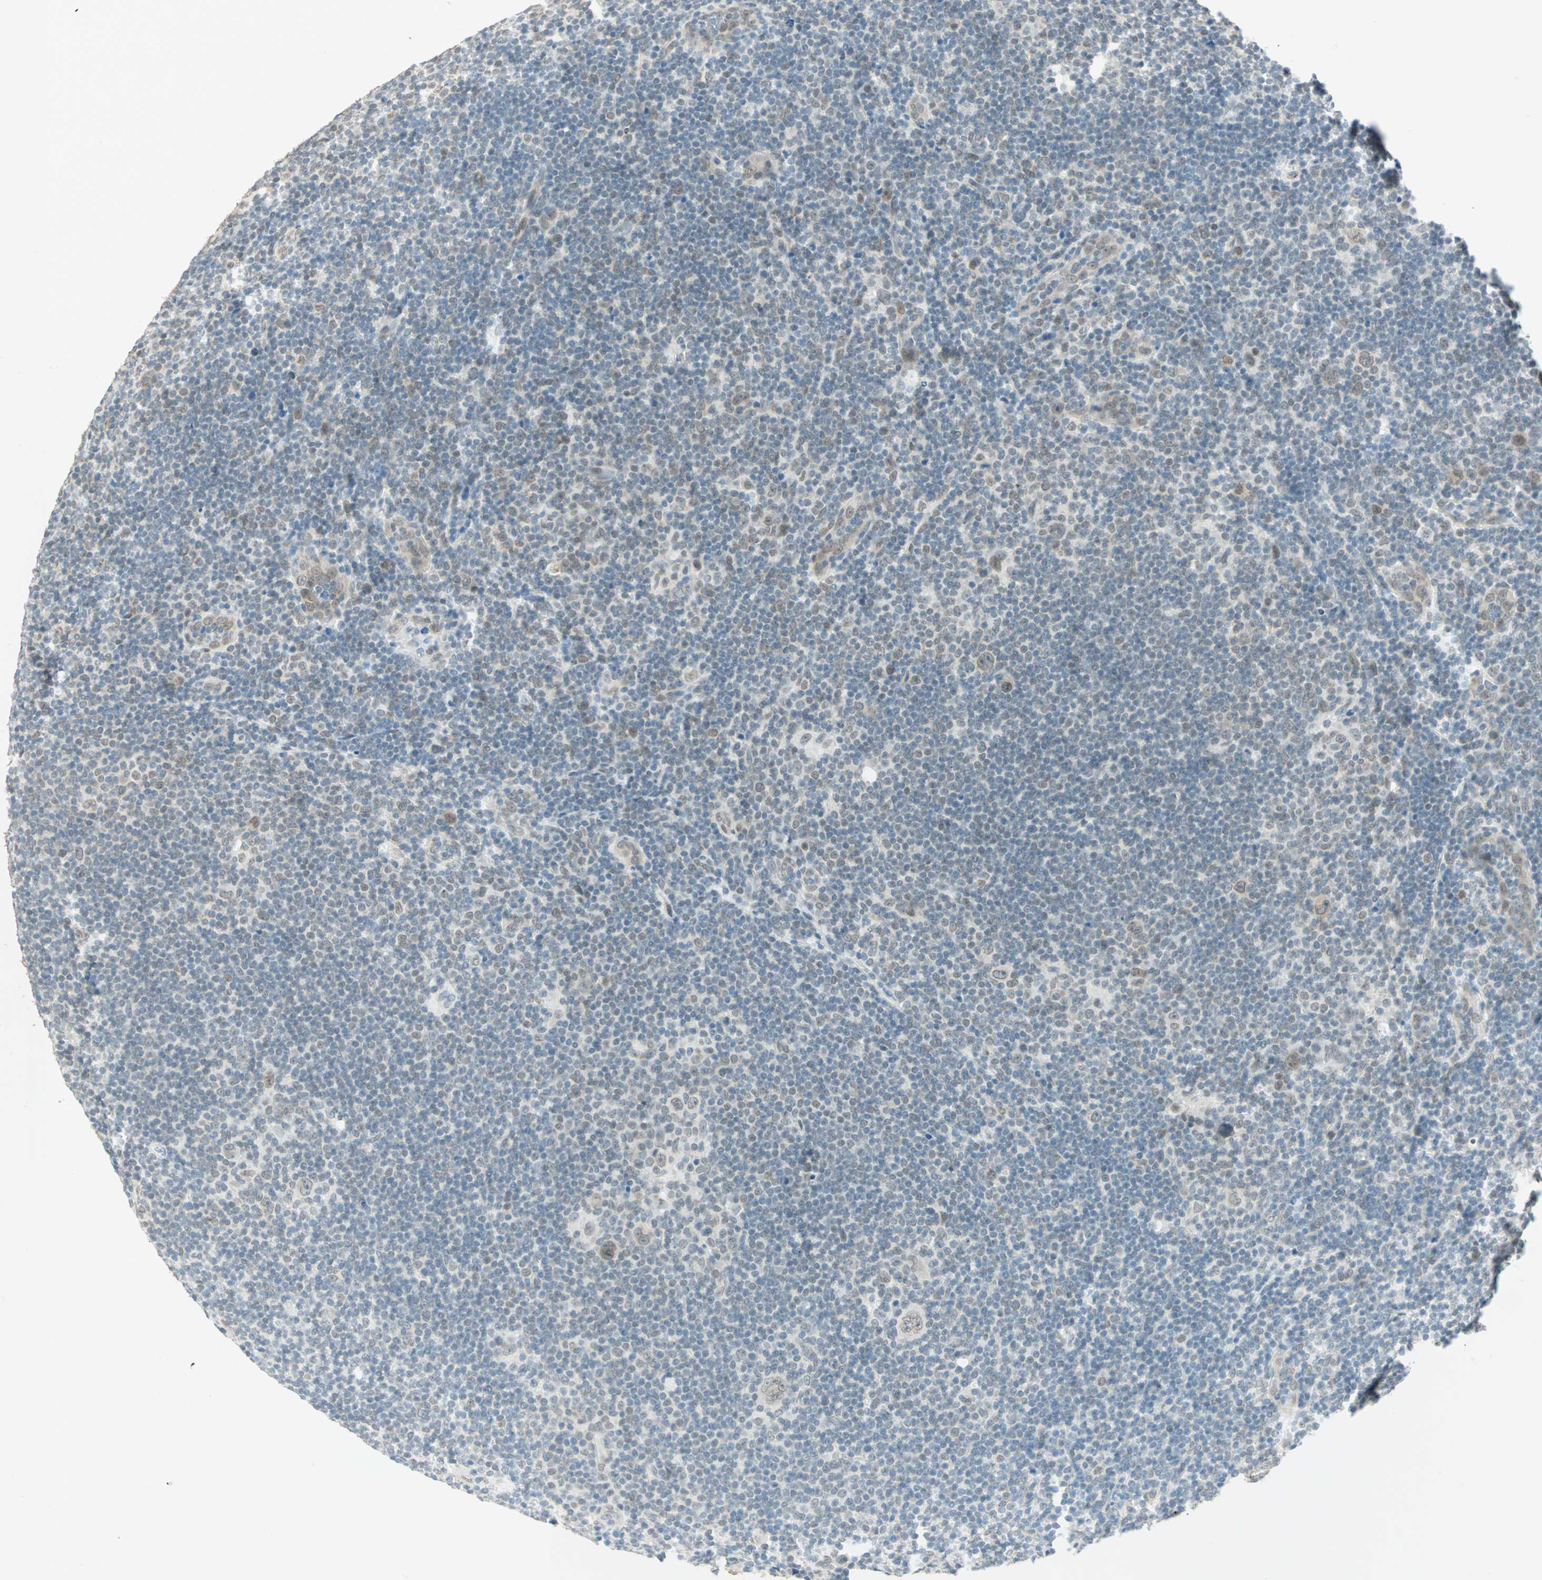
{"staining": {"intensity": "weak", "quantity": ">75%", "location": "cytoplasmic/membranous,nuclear"}, "tissue": "lymphoma", "cell_type": "Tumor cells", "image_type": "cancer", "snomed": [{"axis": "morphology", "description": "Hodgkin's disease, NOS"}, {"axis": "topography", "description": "Lymph node"}], "caption": "Brown immunohistochemical staining in lymphoma reveals weak cytoplasmic/membranous and nuclear positivity in approximately >75% of tumor cells.", "gene": "BCAN", "patient": {"sex": "female", "age": 57}}